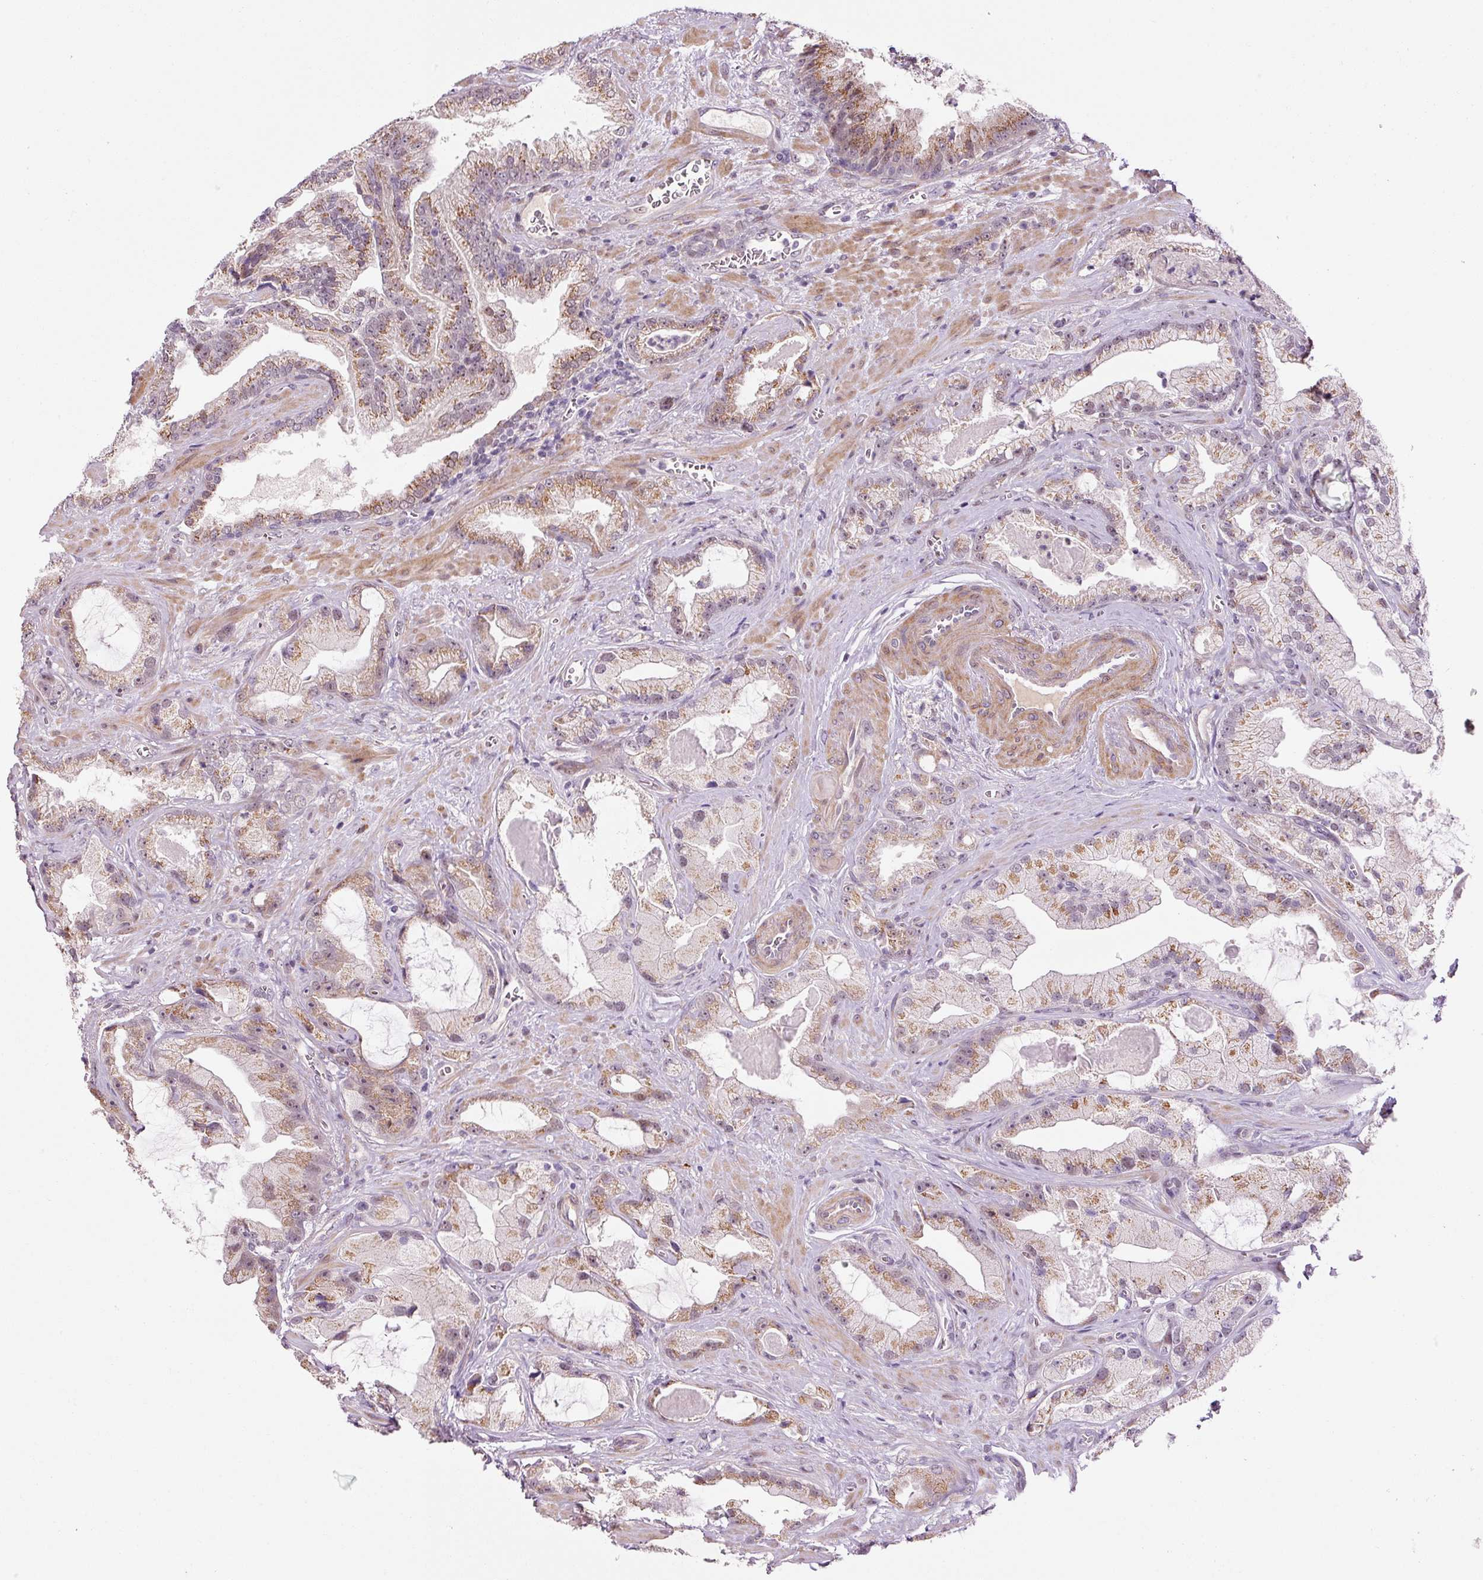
{"staining": {"intensity": "moderate", "quantity": "25%-75%", "location": "cytoplasmic/membranous"}, "tissue": "prostate cancer", "cell_type": "Tumor cells", "image_type": "cancer", "snomed": [{"axis": "morphology", "description": "Adenocarcinoma, High grade"}, {"axis": "topography", "description": "Prostate"}], "caption": "Adenocarcinoma (high-grade) (prostate) stained with a brown dye displays moderate cytoplasmic/membranous positive staining in about 25%-75% of tumor cells.", "gene": "ANKRD20A1", "patient": {"sex": "male", "age": 68}}